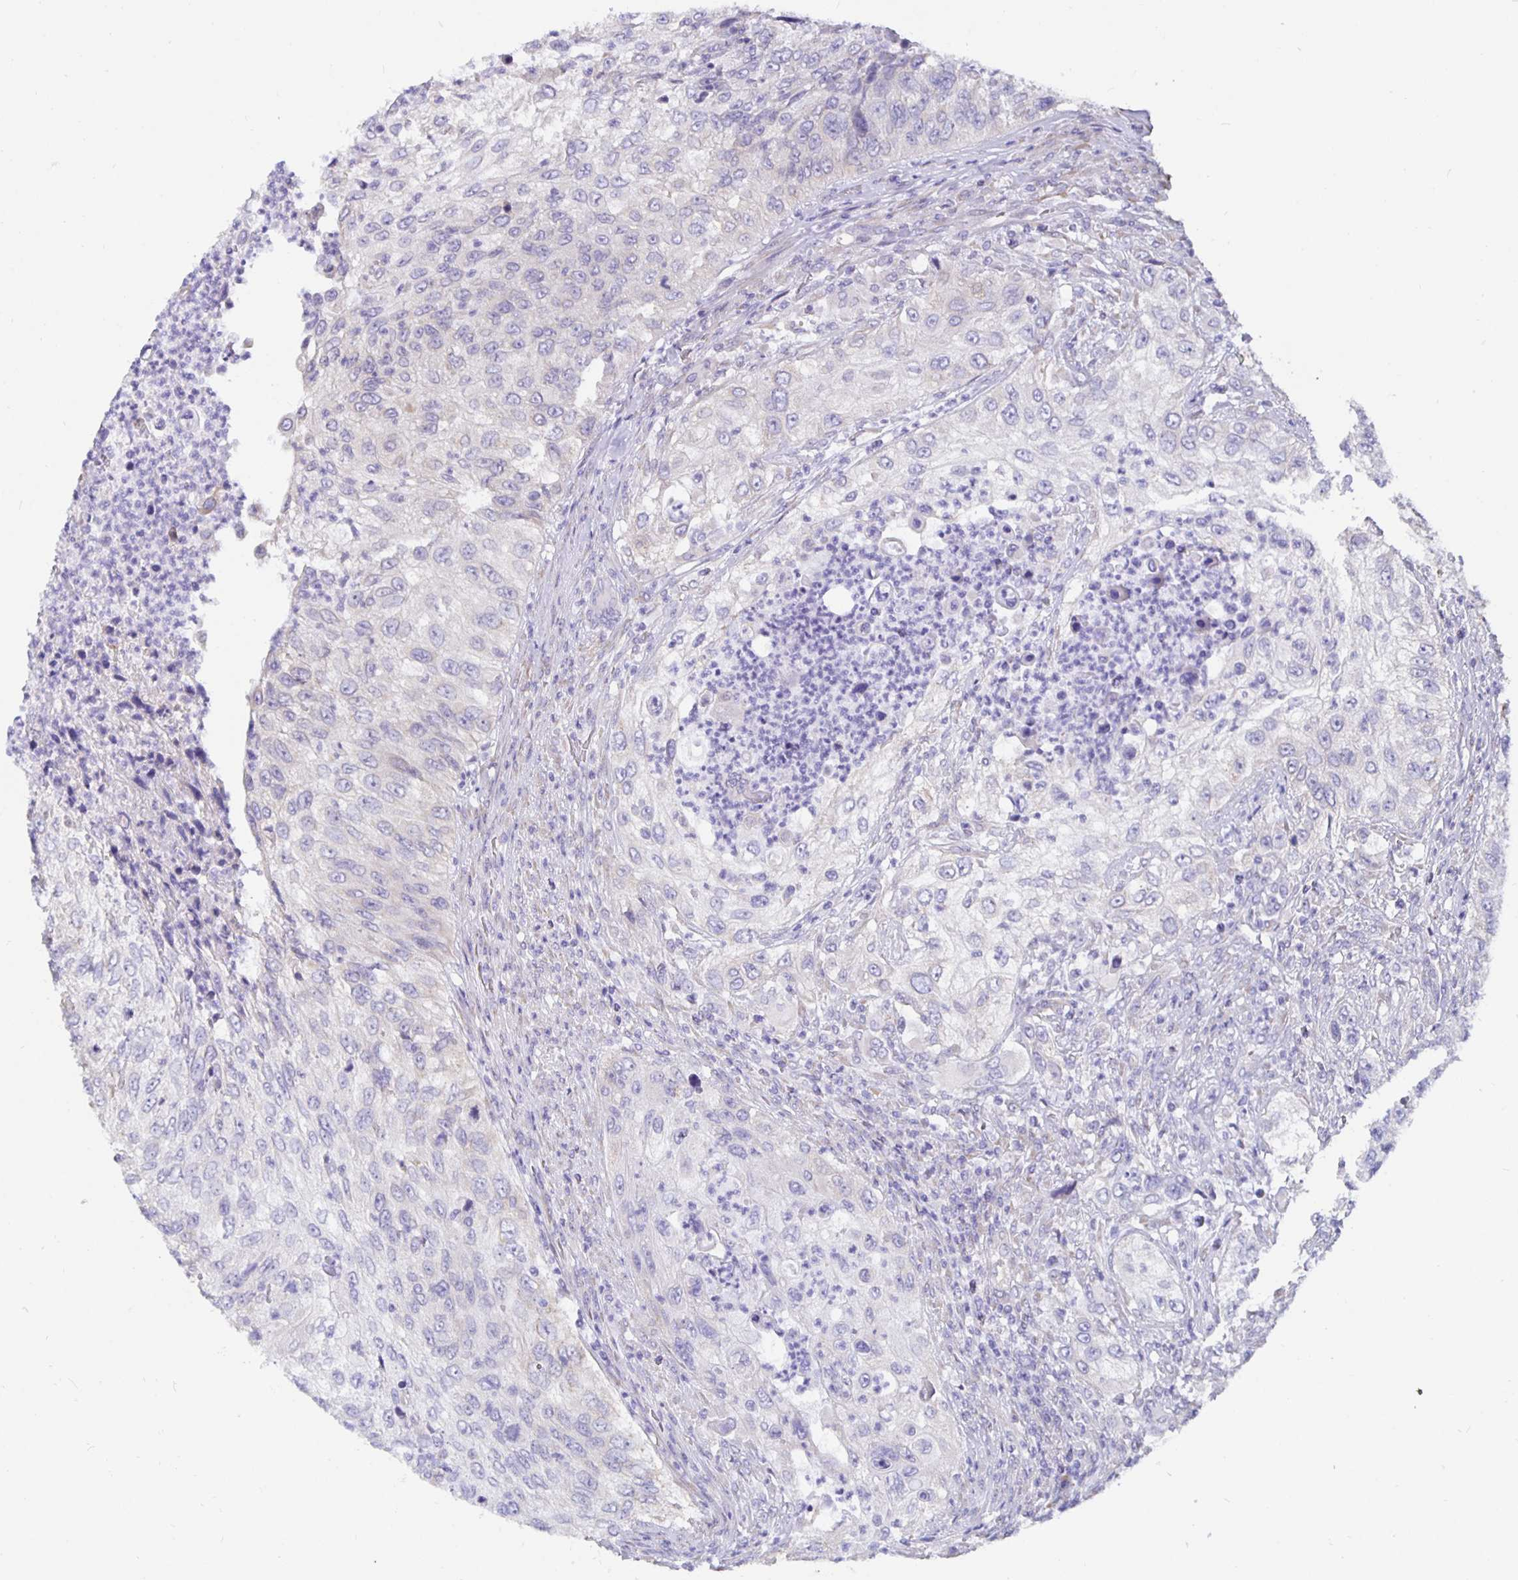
{"staining": {"intensity": "negative", "quantity": "none", "location": "none"}, "tissue": "urothelial cancer", "cell_type": "Tumor cells", "image_type": "cancer", "snomed": [{"axis": "morphology", "description": "Urothelial carcinoma, High grade"}, {"axis": "topography", "description": "Urinary bladder"}], "caption": "This micrograph is of high-grade urothelial carcinoma stained with immunohistochemistry to label a protein in brown with the nuclei are counter-stained blue. There is no expression in tumor cells. (DAB (3,3'-diaminobenzidine) IHC with hematoxylin counter stain).", "gene": "DNAI2", "patient": {"sex": "female", "age": 60}}